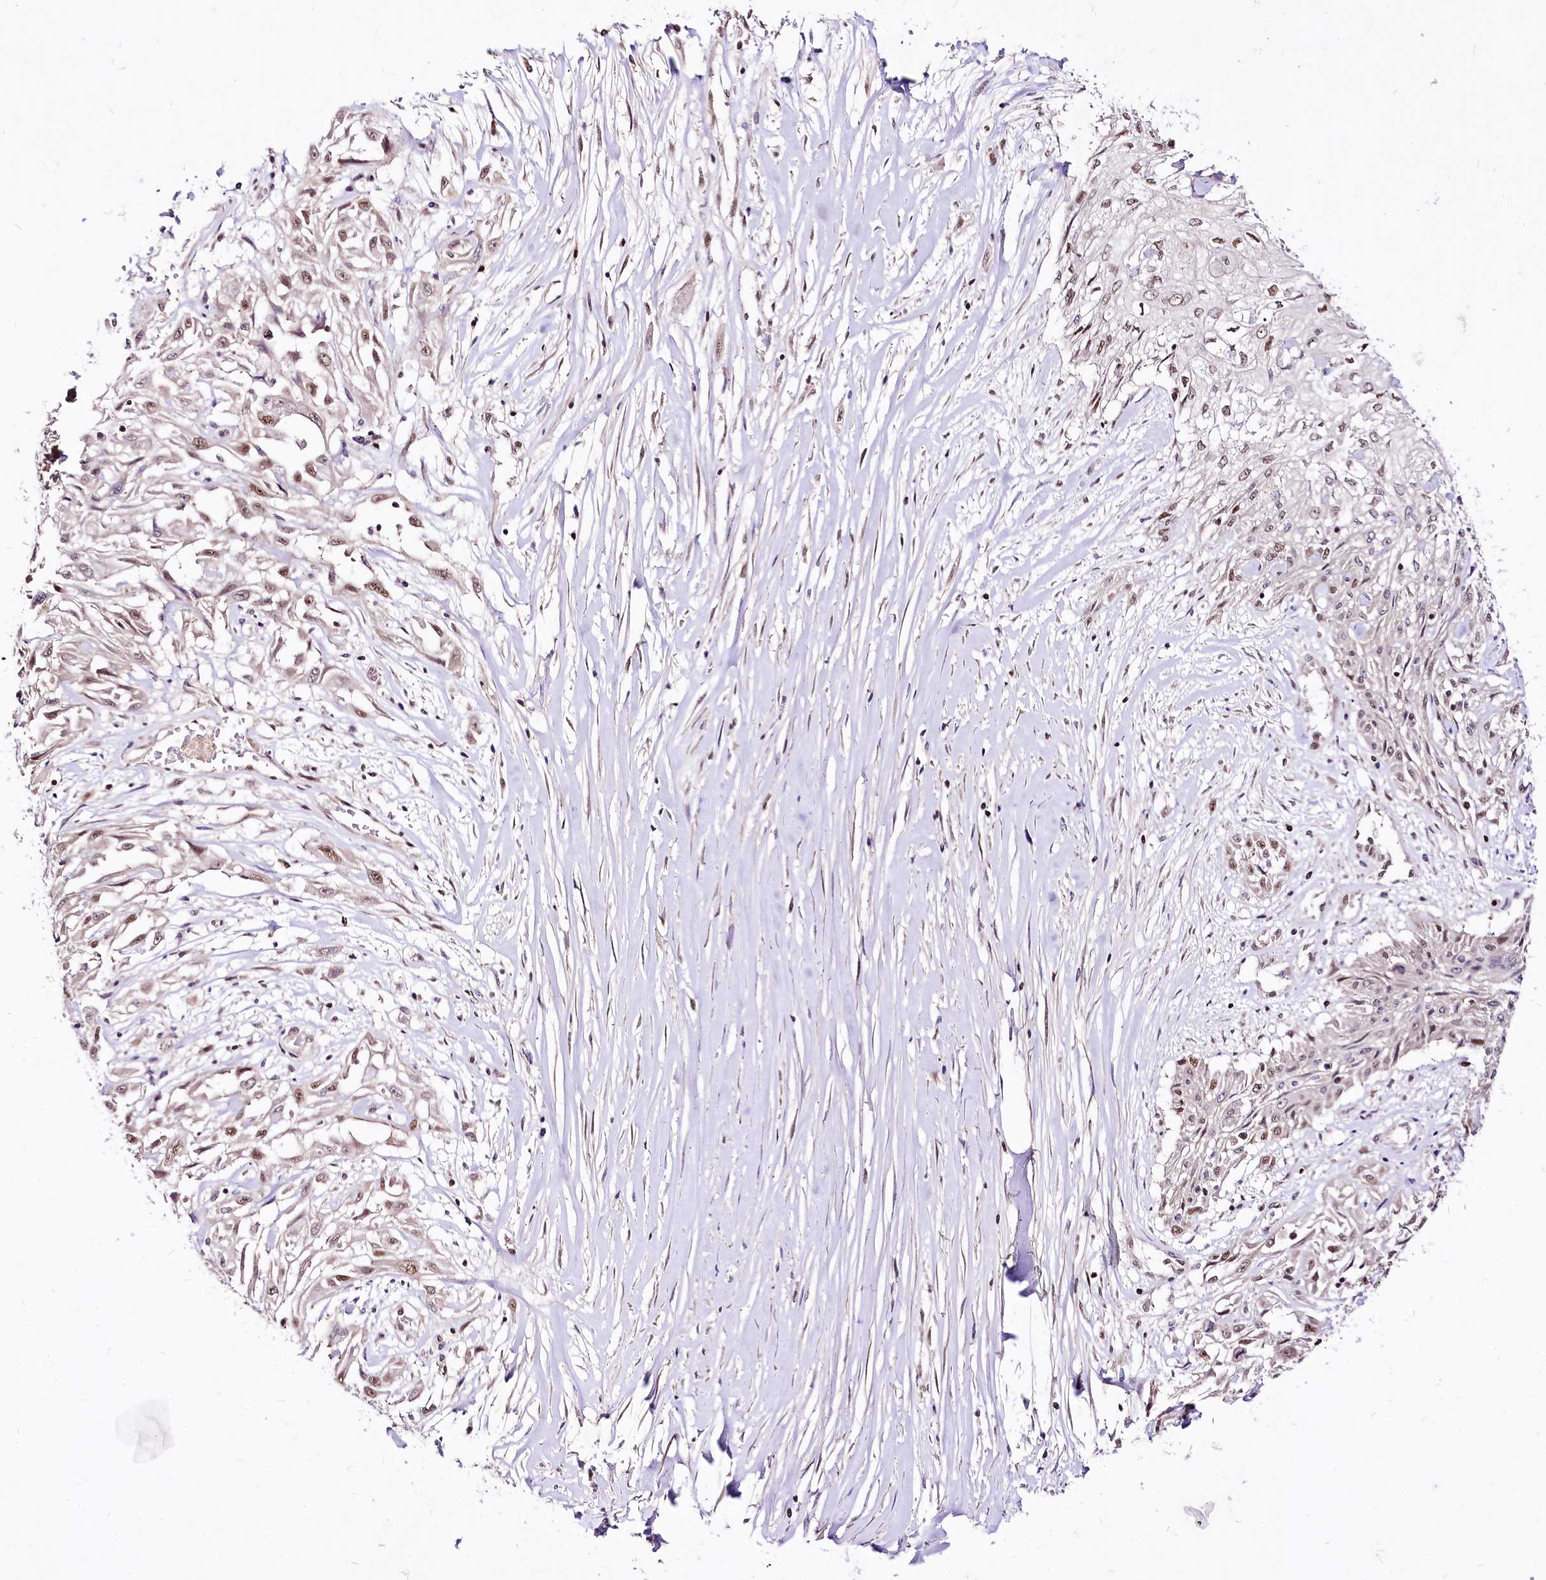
{"staining": {"intensity": "moderate", "quantity": ">75%", "location": "nuclear"}, "tissue": "skin cancer", "cell_type": "Tumor cells", "image_type": "cancer", "snomed": [{"axis": "morphology", "description": "Squamous cell carcinoma, NOS"}, {"axis": "morphology", "description": "Squamous cell carcinoma, metastatic, NOS"}, {"axis": "topography", "description": "Skin"}, {"axis": "topography", "description": "Lymph node"}], "caption": "The immunohistochemical stain highlights moderate nuclear expression in tumor cells of metastatic squamous cell carcinoma (skin) tissue. (Brightfield microscopy of DAB IHC at high magnification).", "gene": "POLA2", "patient": {"sex": "male", "age": 75}}